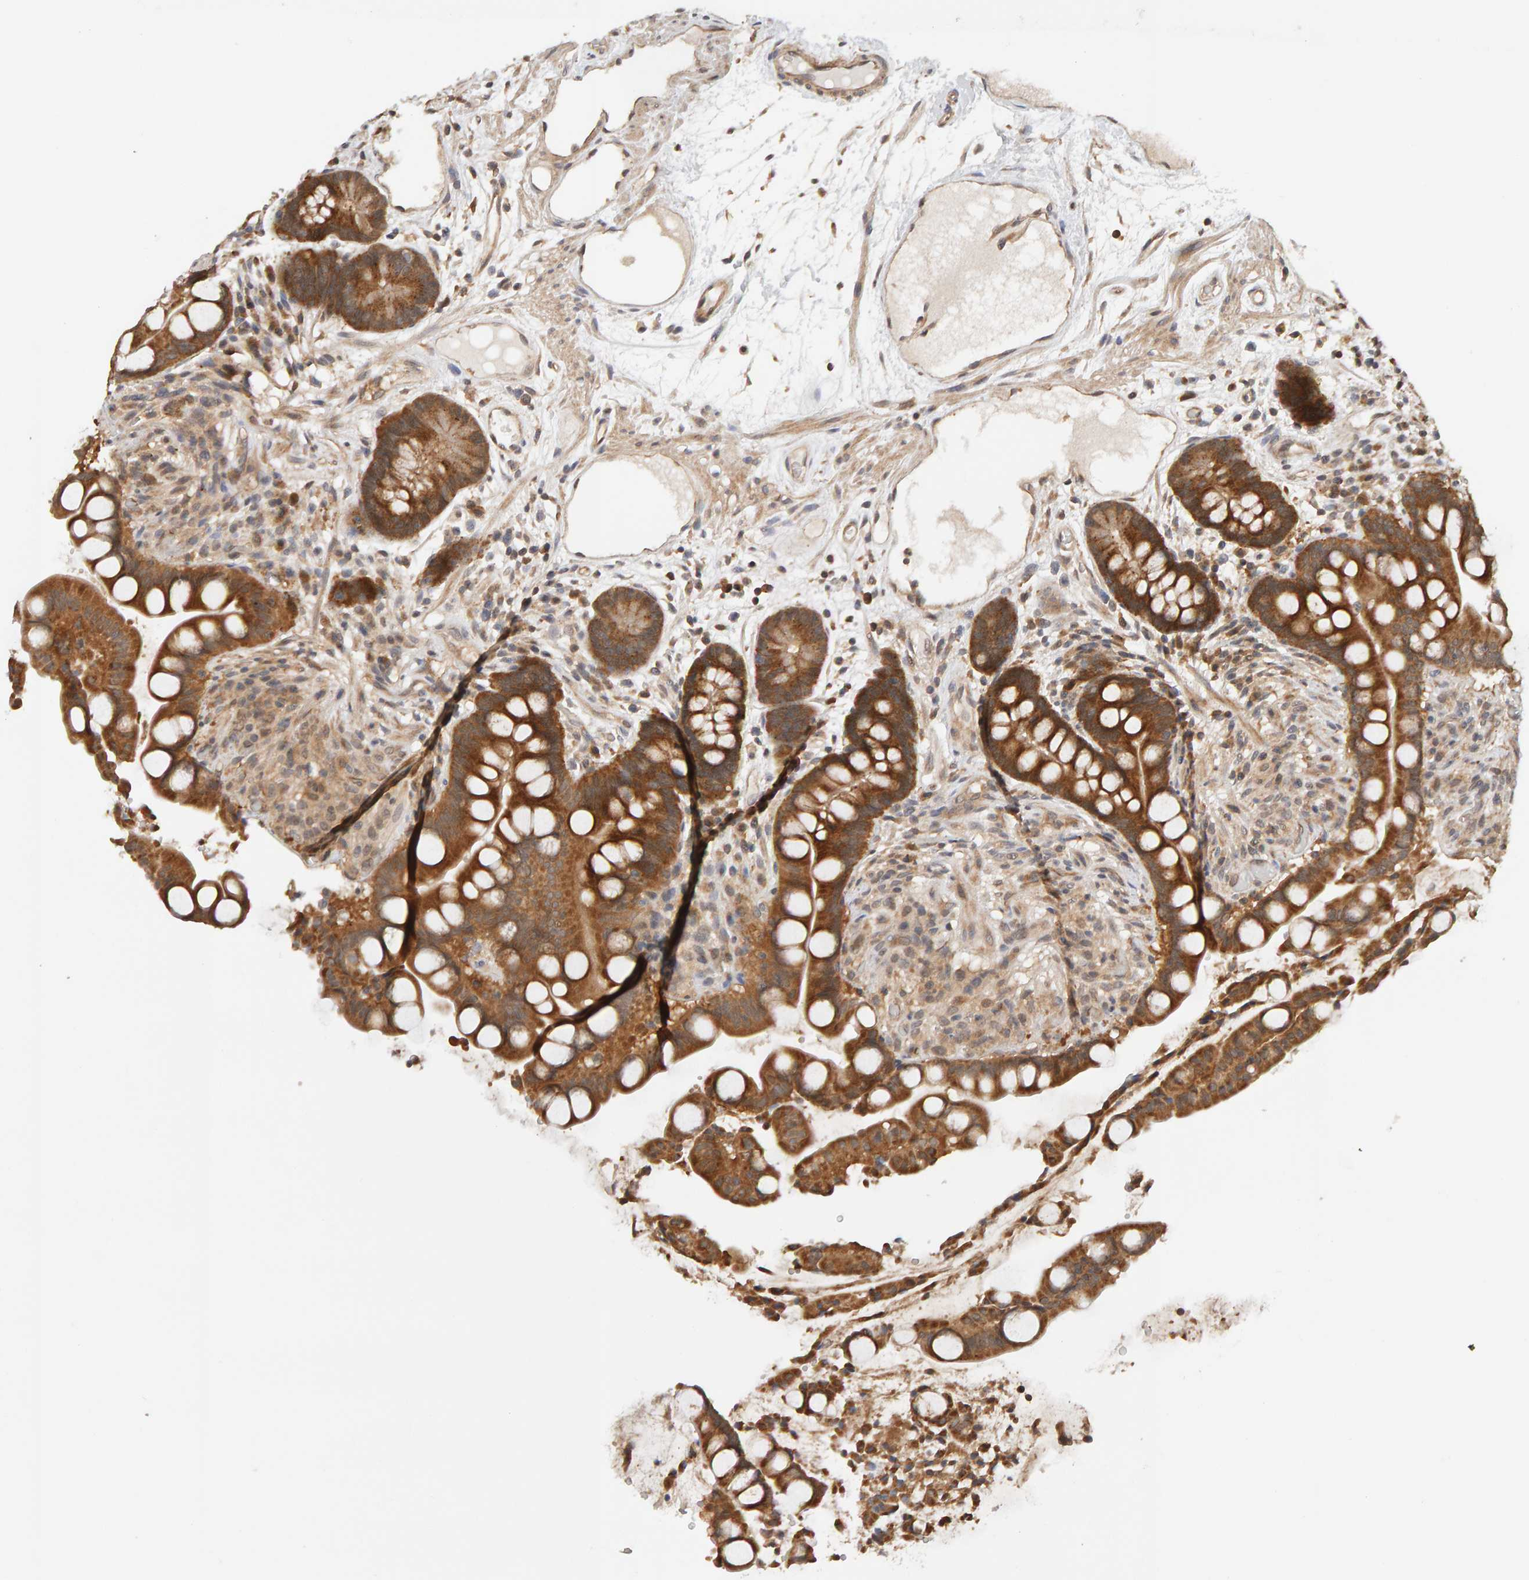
{"staining": {"intensity": "weak", "quantity": ">75%", "location": "cytoplasmic/membranous"}, "tissue": "colon", "cell_type": "Endothelial cells", "image_type": "normal", "snomed": [{"axis": "morphology", "description": "Normal tissue, NOS"}, {"axis": "topography", "description": "Colon"}], "caption": "Endothelial cells show low levels of weak cytoplasmic/membranous positivity in approximately >75% of cells in unremarkable colon.", "gene": "DNAJC7", "patient": {"sex": "male", "age": 73}}